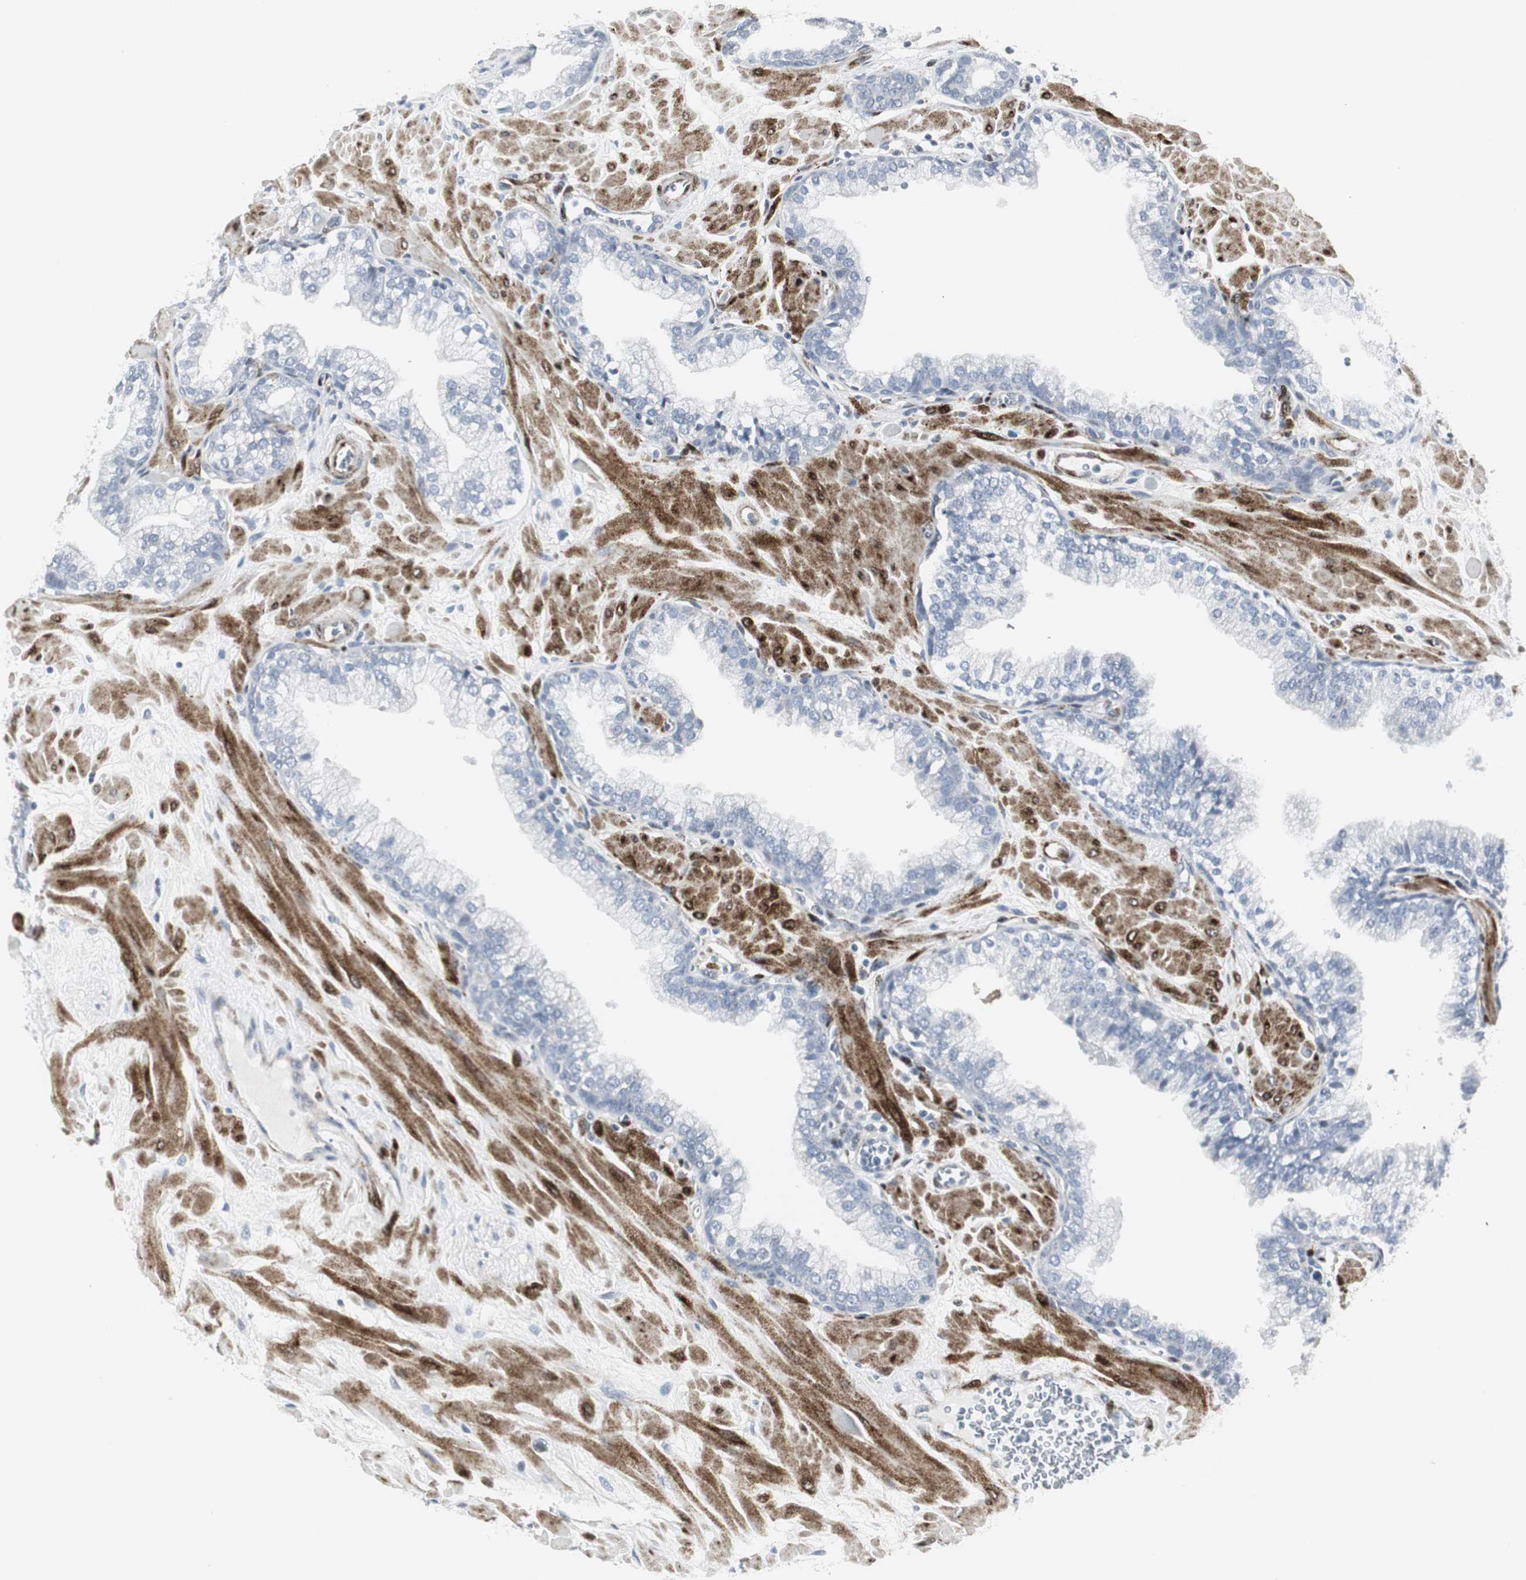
{"staining": {"intensity": "negative", "quantity": "none", "location": "none"}, "tissue": "prostate", "cell_type": "Glandular cells", "image_type": "normal", "snomed": [{"axis": "morphology", "description": "Normal tissue, NOS"}, {"axis": "topography", "description": "Prostate"}], "caption": "Immunohistochemistry image of unremarkable human prostate stained for a protein (brown), which reveals no staining in glandular cells. (IHC, brightfield microscopy, high magnification).", "gene": "PPP1R14A", "patient": {"sex": "male", "age": 60}}